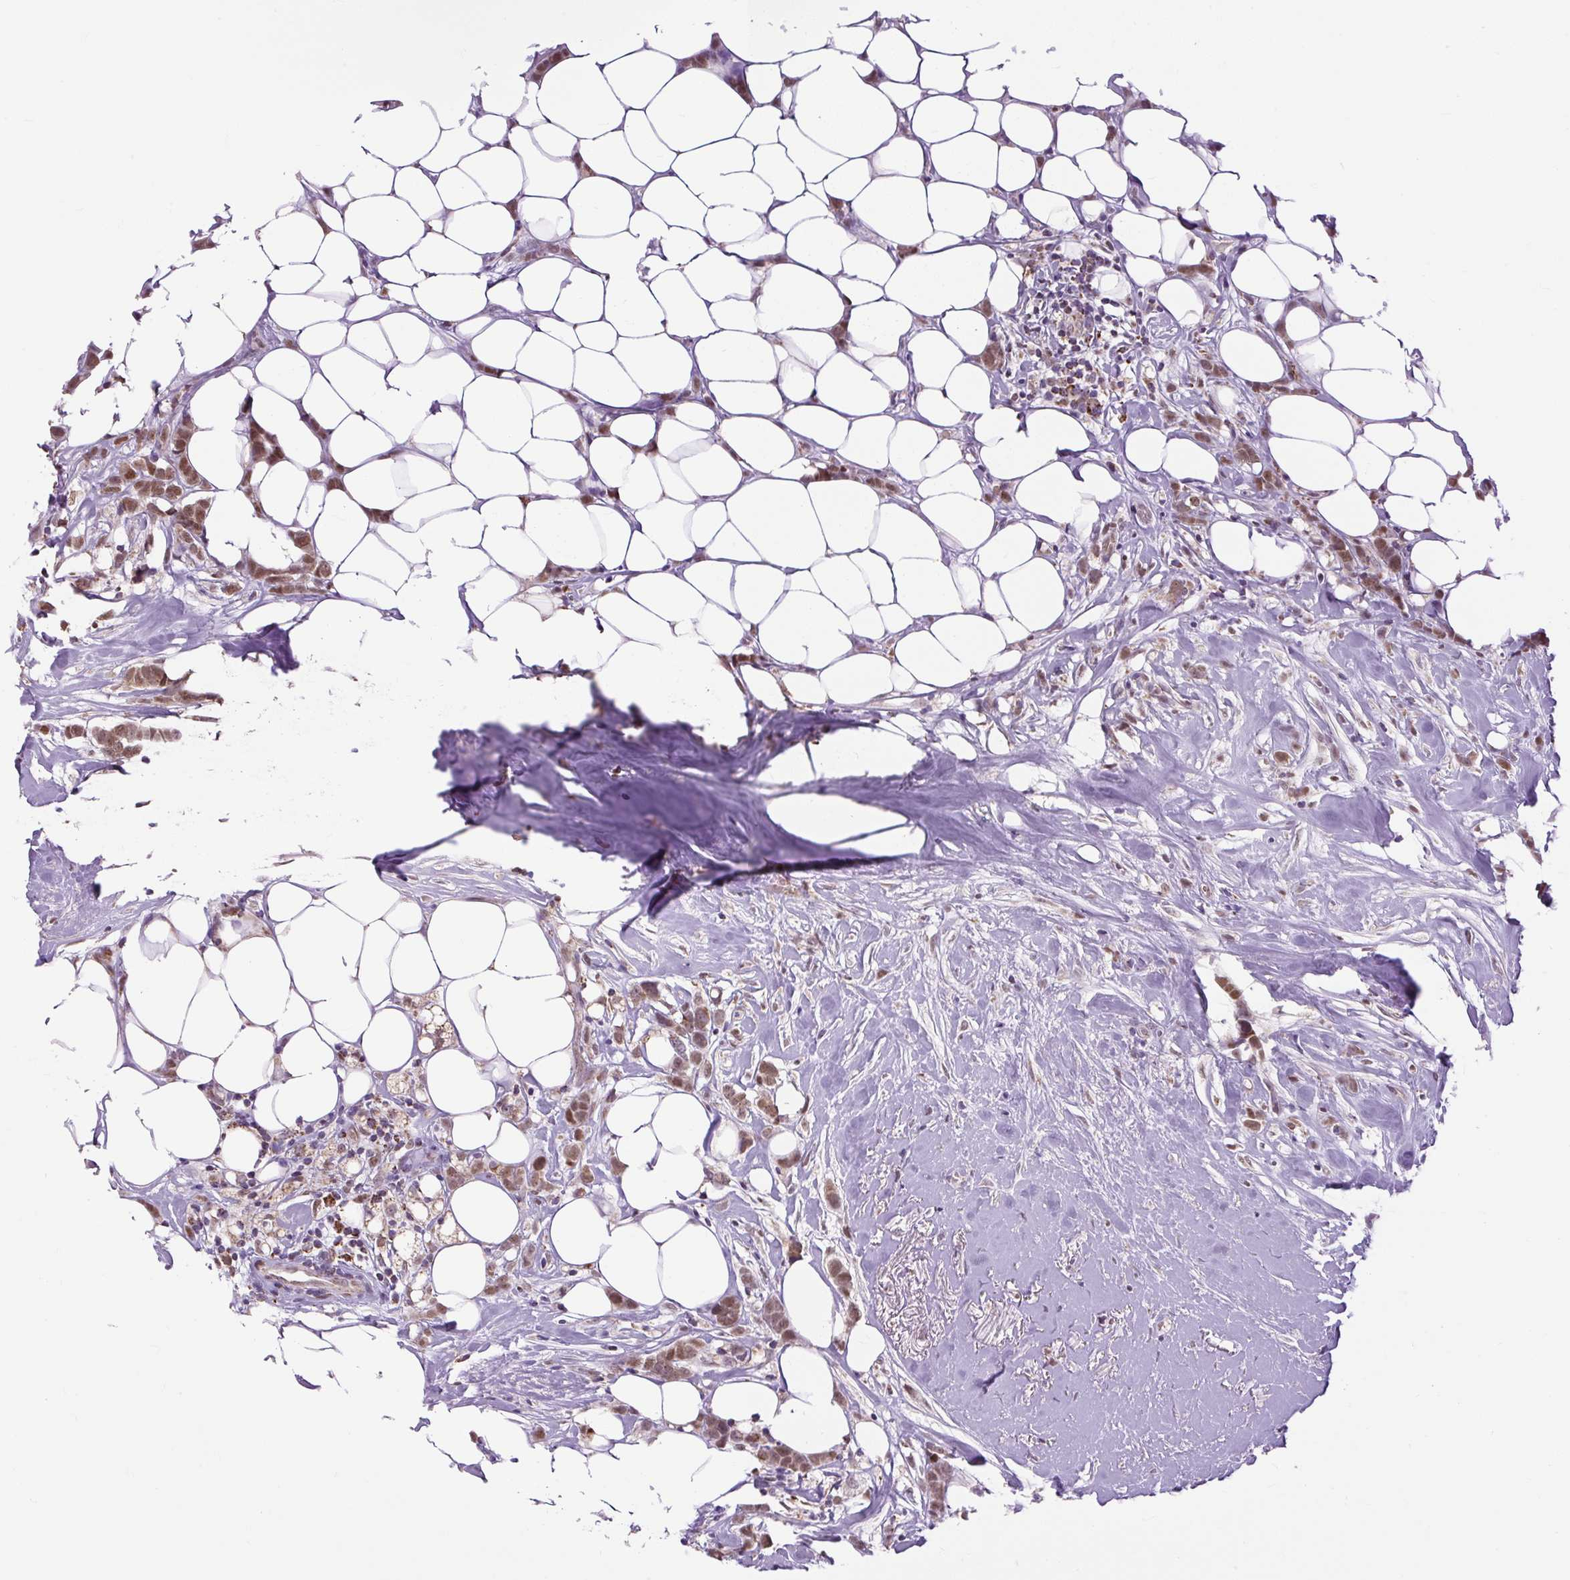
{"staining": {"intensity": "moderate", "quantity": ">75%", "location": "cytoplasmic/membranous,nuclear"}, "tissue": "breast cancer", "cell_type": "Tumor cells", "image_type": "cancer", "snomed": [{"axis": "morphology", "description": "Duct carcinoma"}, {"axis": "topography", "description": "Breast"}], "caption": "High-magnification brightfield microscopy of breast invasive ductal carcinoma stained with DAB (3,3'-diaminobenzidine) (brown) and counterstained with hematoxylin (blue). tumor cells exhibit moderate cytoplasmic/membranous and nuclear expression is identified in approximately>75% of cells. (DAB IHC with brightfield microscopy, high magnification).", "gene": "SCO2", "patient": {"sex": "female", "age": 80}}